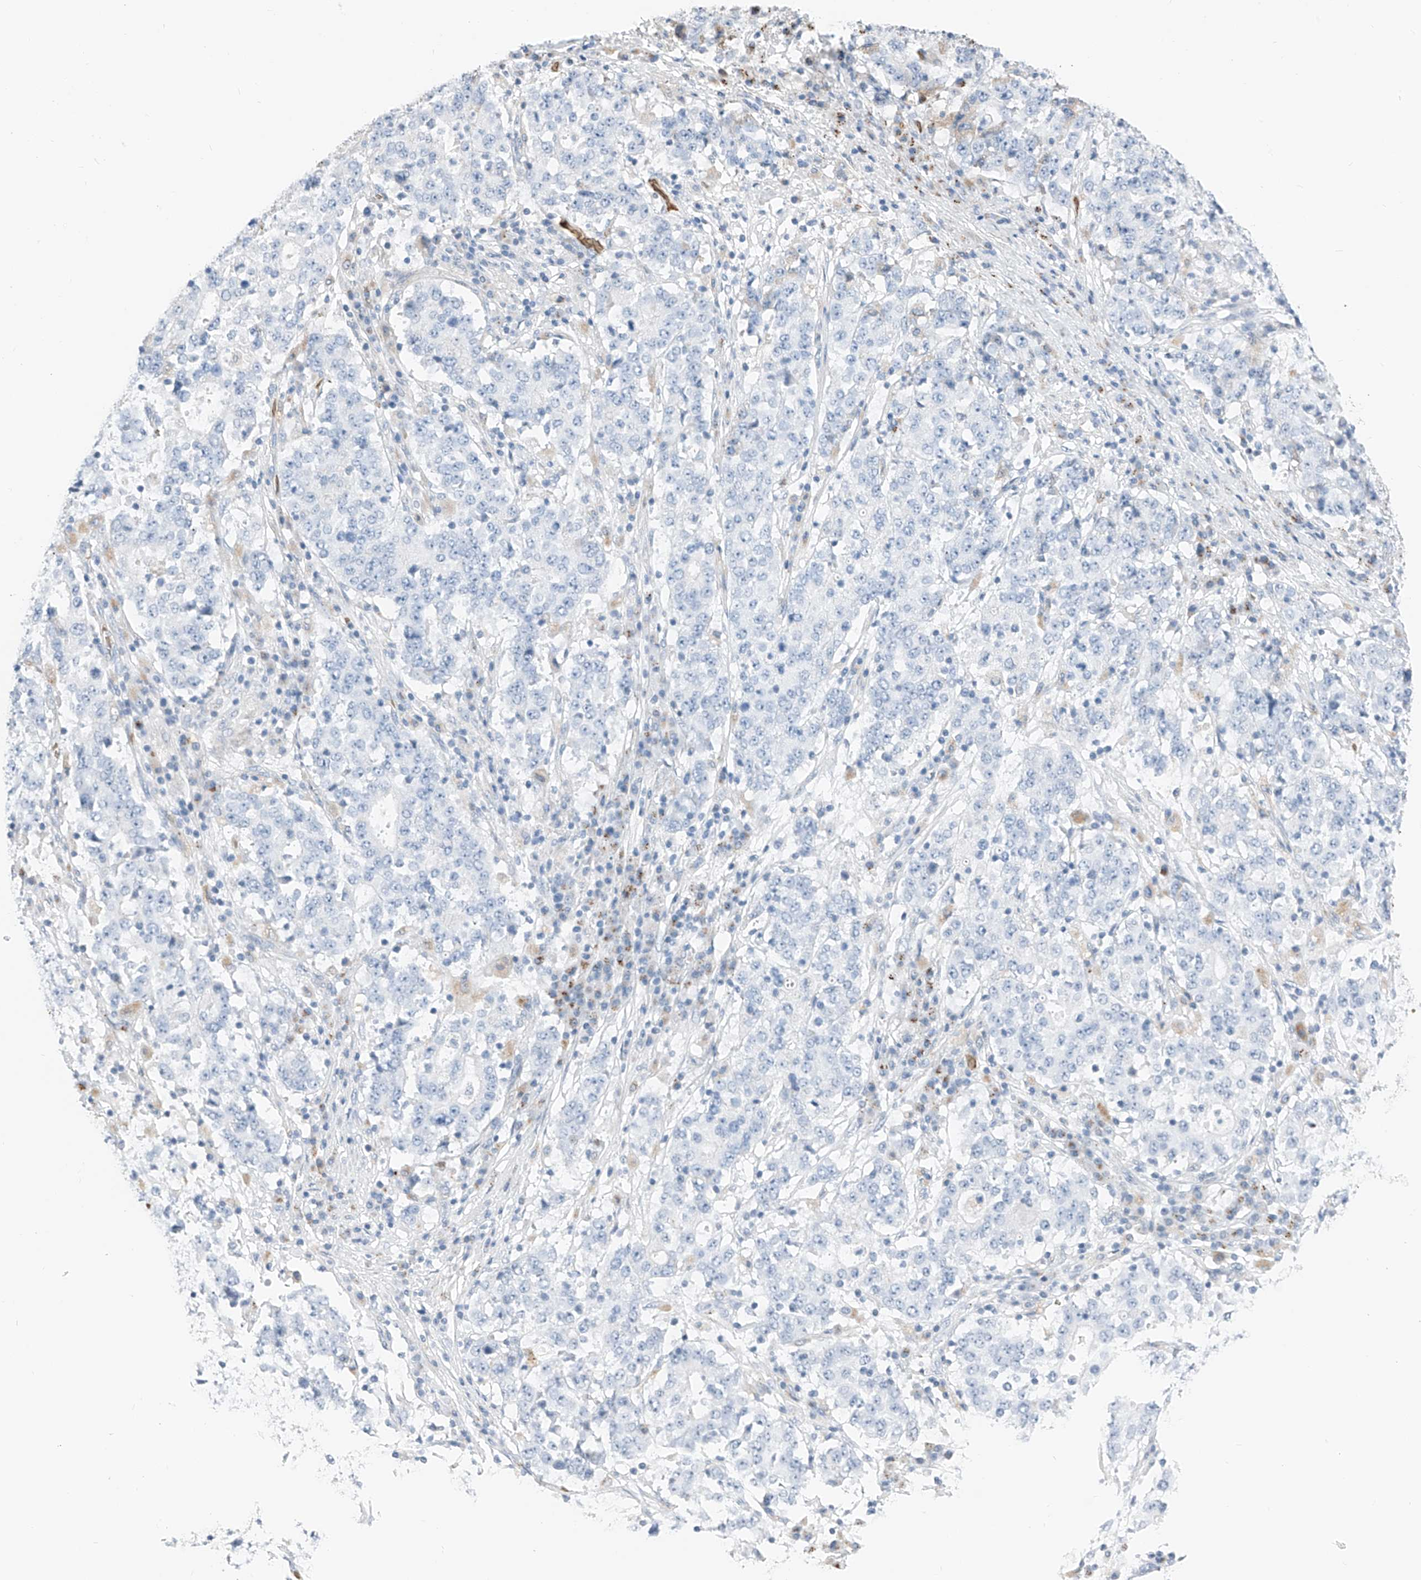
{"staining": {"intensity": "negative", "quantity": "none", "location": "none"}, "tissue": "stomach cancer", "cell_type": "Tumor cells", "image_type": "cancer", "snomed": [{"axis": "morphology", "description": "Adenocarcinoma, NOS"}, {"axis": "topography", "description": "Stomach"}], "caption": "Stomach adenocarcinoma was stained to show a protein in brown. There is no significant staining in tumor cells.", "gene": "PRSS23", "patient": {"sex": "male", "age": 59}}